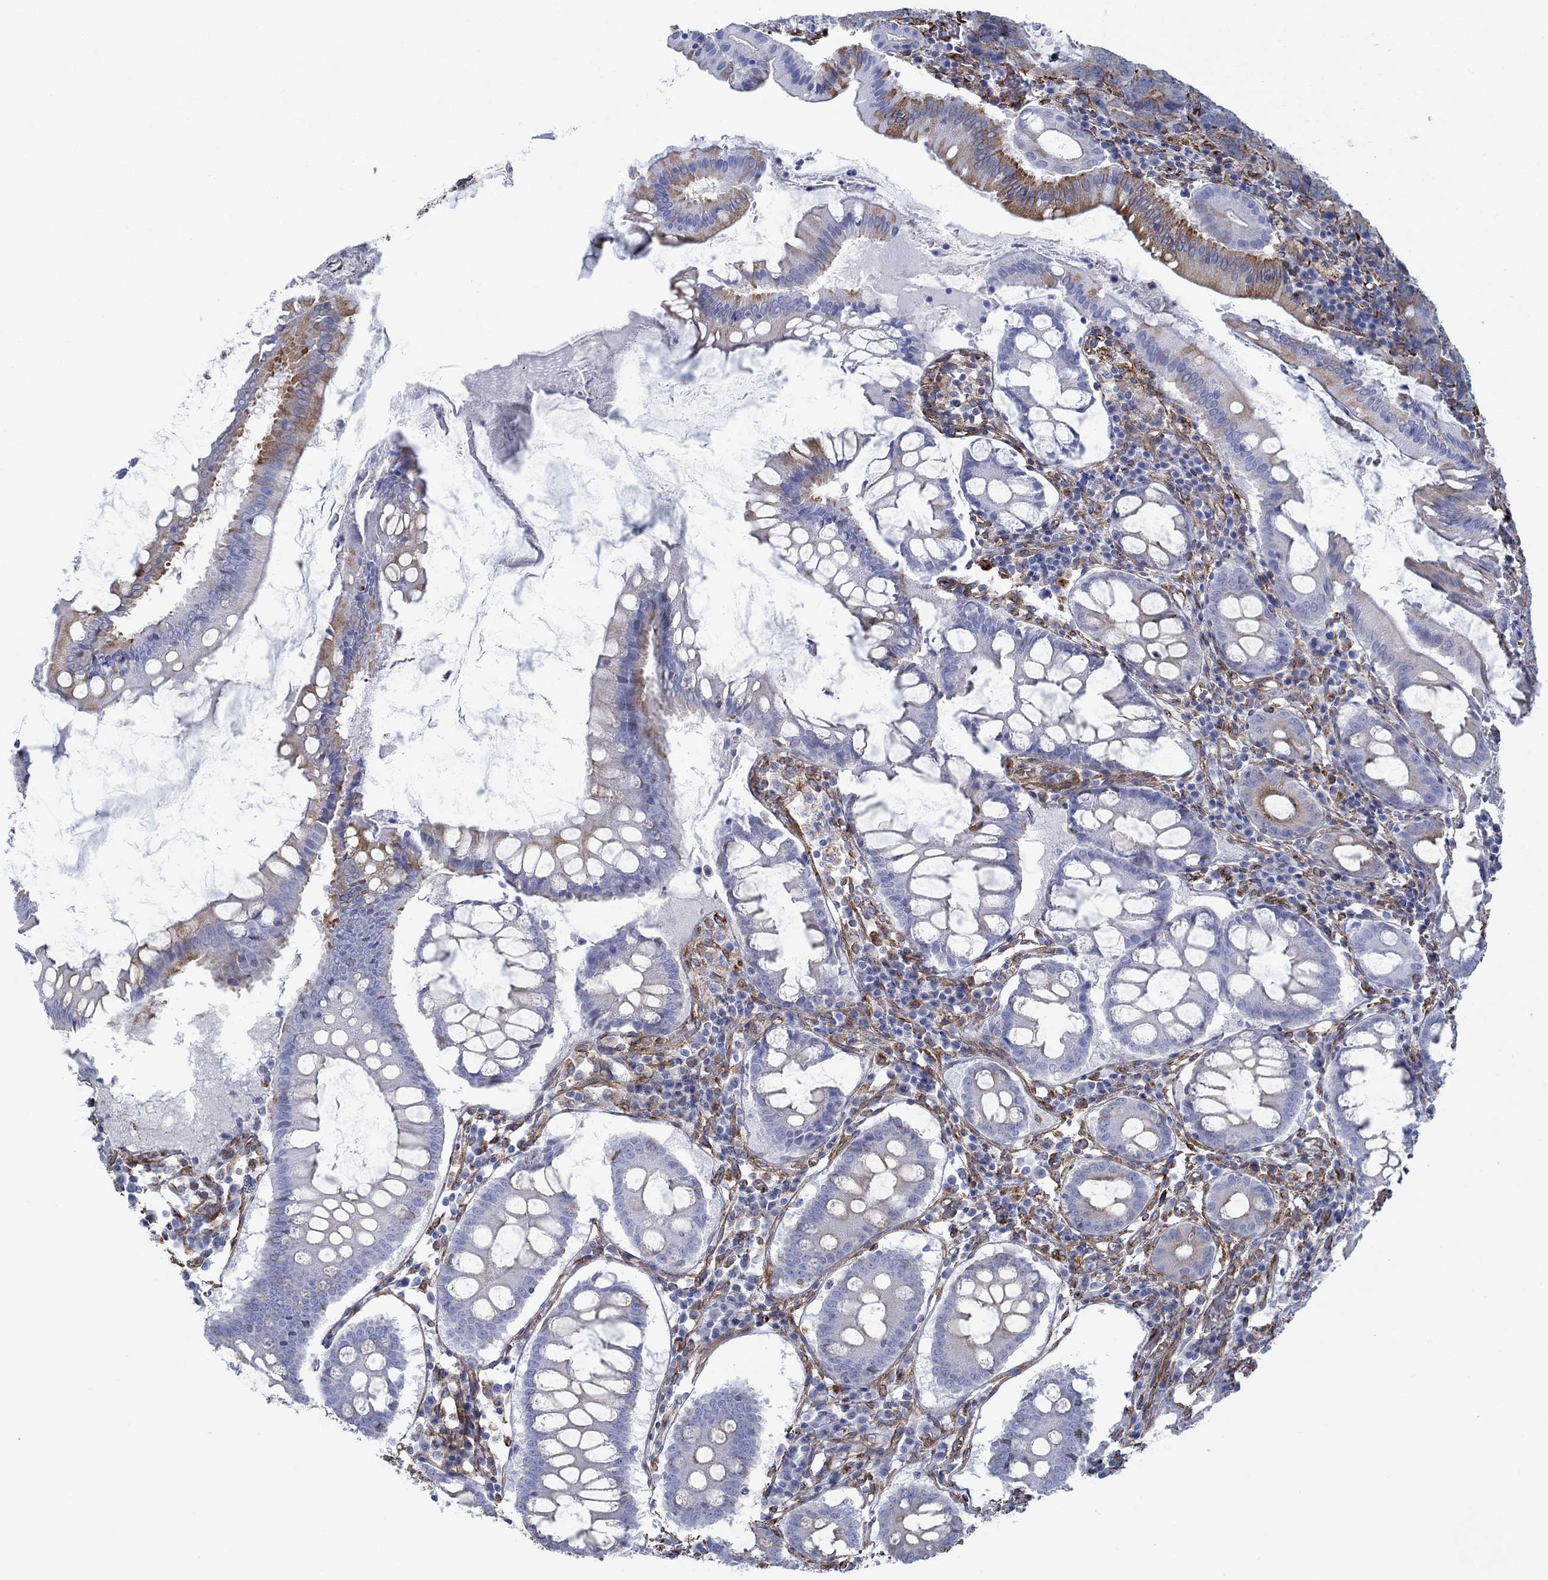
{"staining": {"intensity": "moderate", "quantity": "<25%", "location": "cytoplasmic/membranous"}, "tissue": "colorectal cancer", "cell_type": "Tumor cells", "image_type": "cancer", "snomed": [{"axis": "morphology", "description": "Adenocarcinoma, NOS"}, {"axis": "topography", "description": "Colon"}], "caption": "Colorectal adenocarcinoma stained with immunohistochemistry (IHC) exhibits moderate cytoplasmic/membranous positivity in approximately <25% of tumor cells.", "gene": "STC2", "patient": {"sex": "female", "age": 82}}